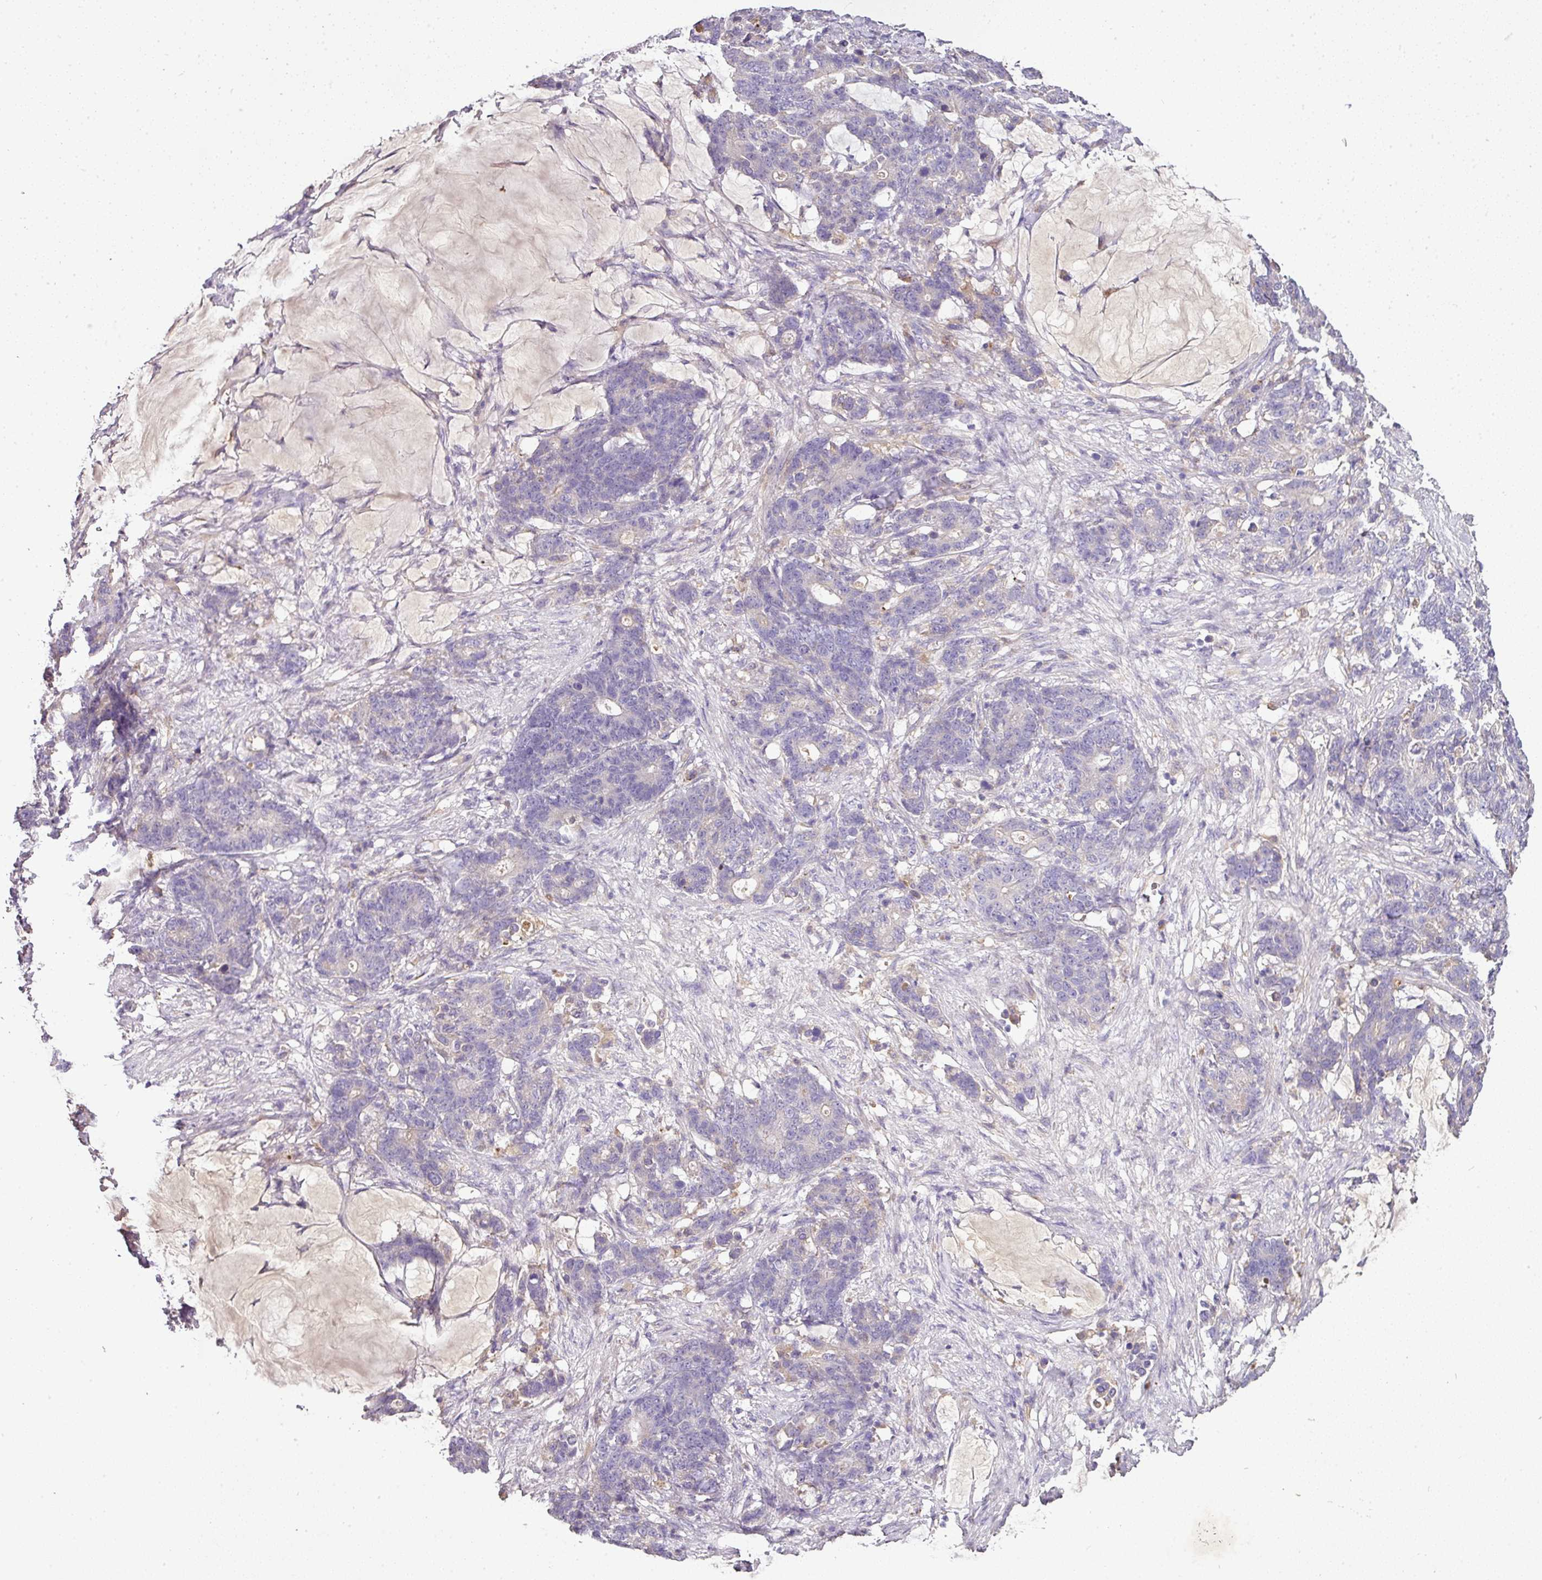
{"staining": {"intensity": "negative", "quantity": "none", "location": "none"}, "tissue": "stomach cancer", "cell_type": "Tumor cells", "image_type": "cancer", "snomed": [{"axis": "morphology", "description": "Normal tissue, NOS"}, {"axis": "morphology", "description": "Adenocarcinoma, NOS"}, {"axis": "topography", "description": "Stomach"}], "caption": "This is an immunohistochemistry micrograph of stomach cancer. There is no staining in tumor cells.", "gene": "CAB39L", "patient": {"sex": "female", "age": 64}}